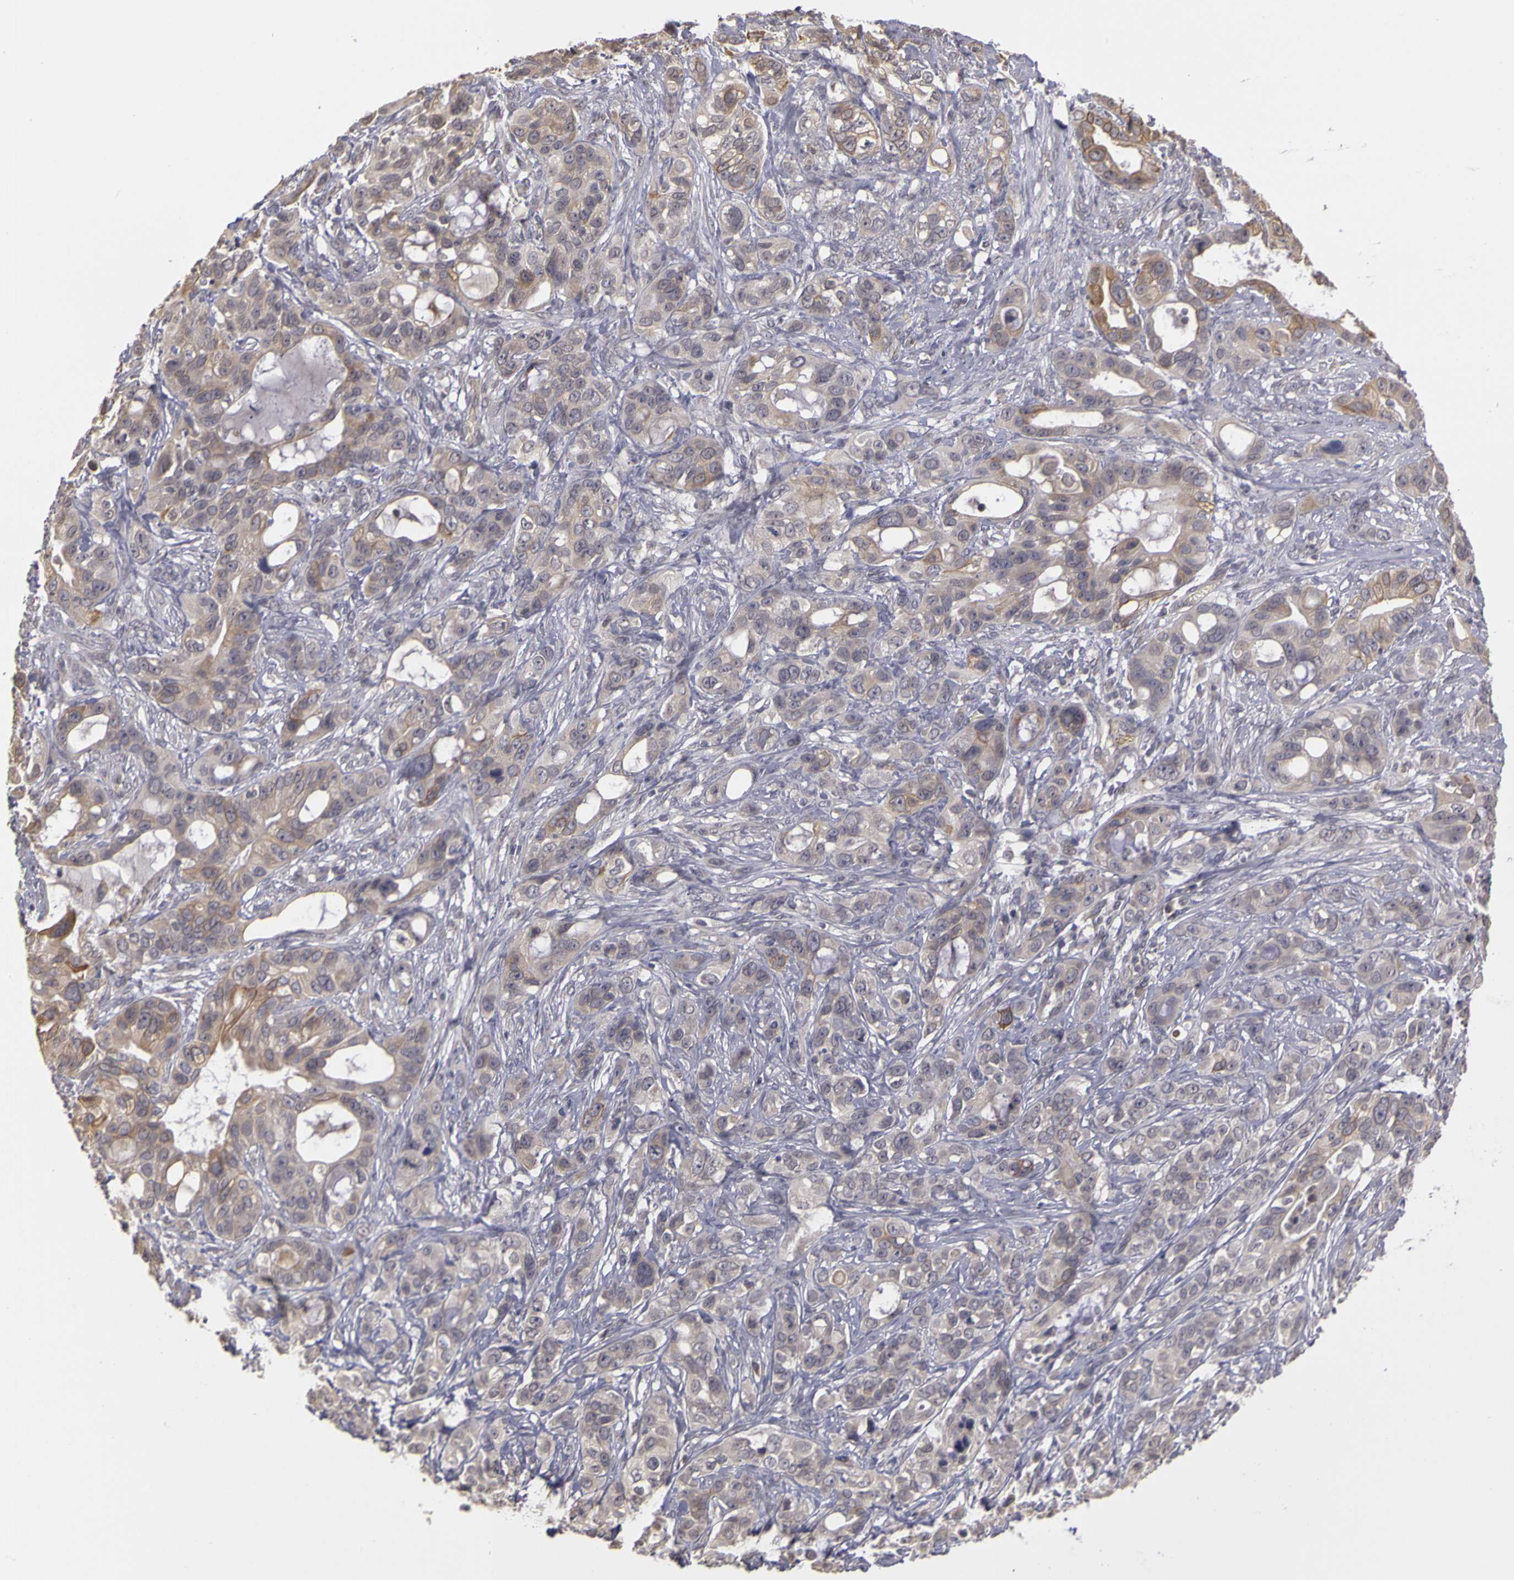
{"staining": {"intensity": "moderate", "quantity": "<25%", "location": "cytoplasmic/membranous"}, "tissue": "stomach cancer", "cell_type": "Tumor cells", "image_type": "cancer", "snomed": [{"axis": "morphology", "description": "Adenocarcinoma, NOS"}, {"axis": "topography", "description": "Stomach, upper"}], "caption": "Adenocarcinoma (stomach) stained for a protein (brown) demonstrates moderate cytoplasmic/membranous positive positivity in about <25% of tumor cells.", "gene": "FRMD7", "patient": {"sex": "male", "age": 47}}